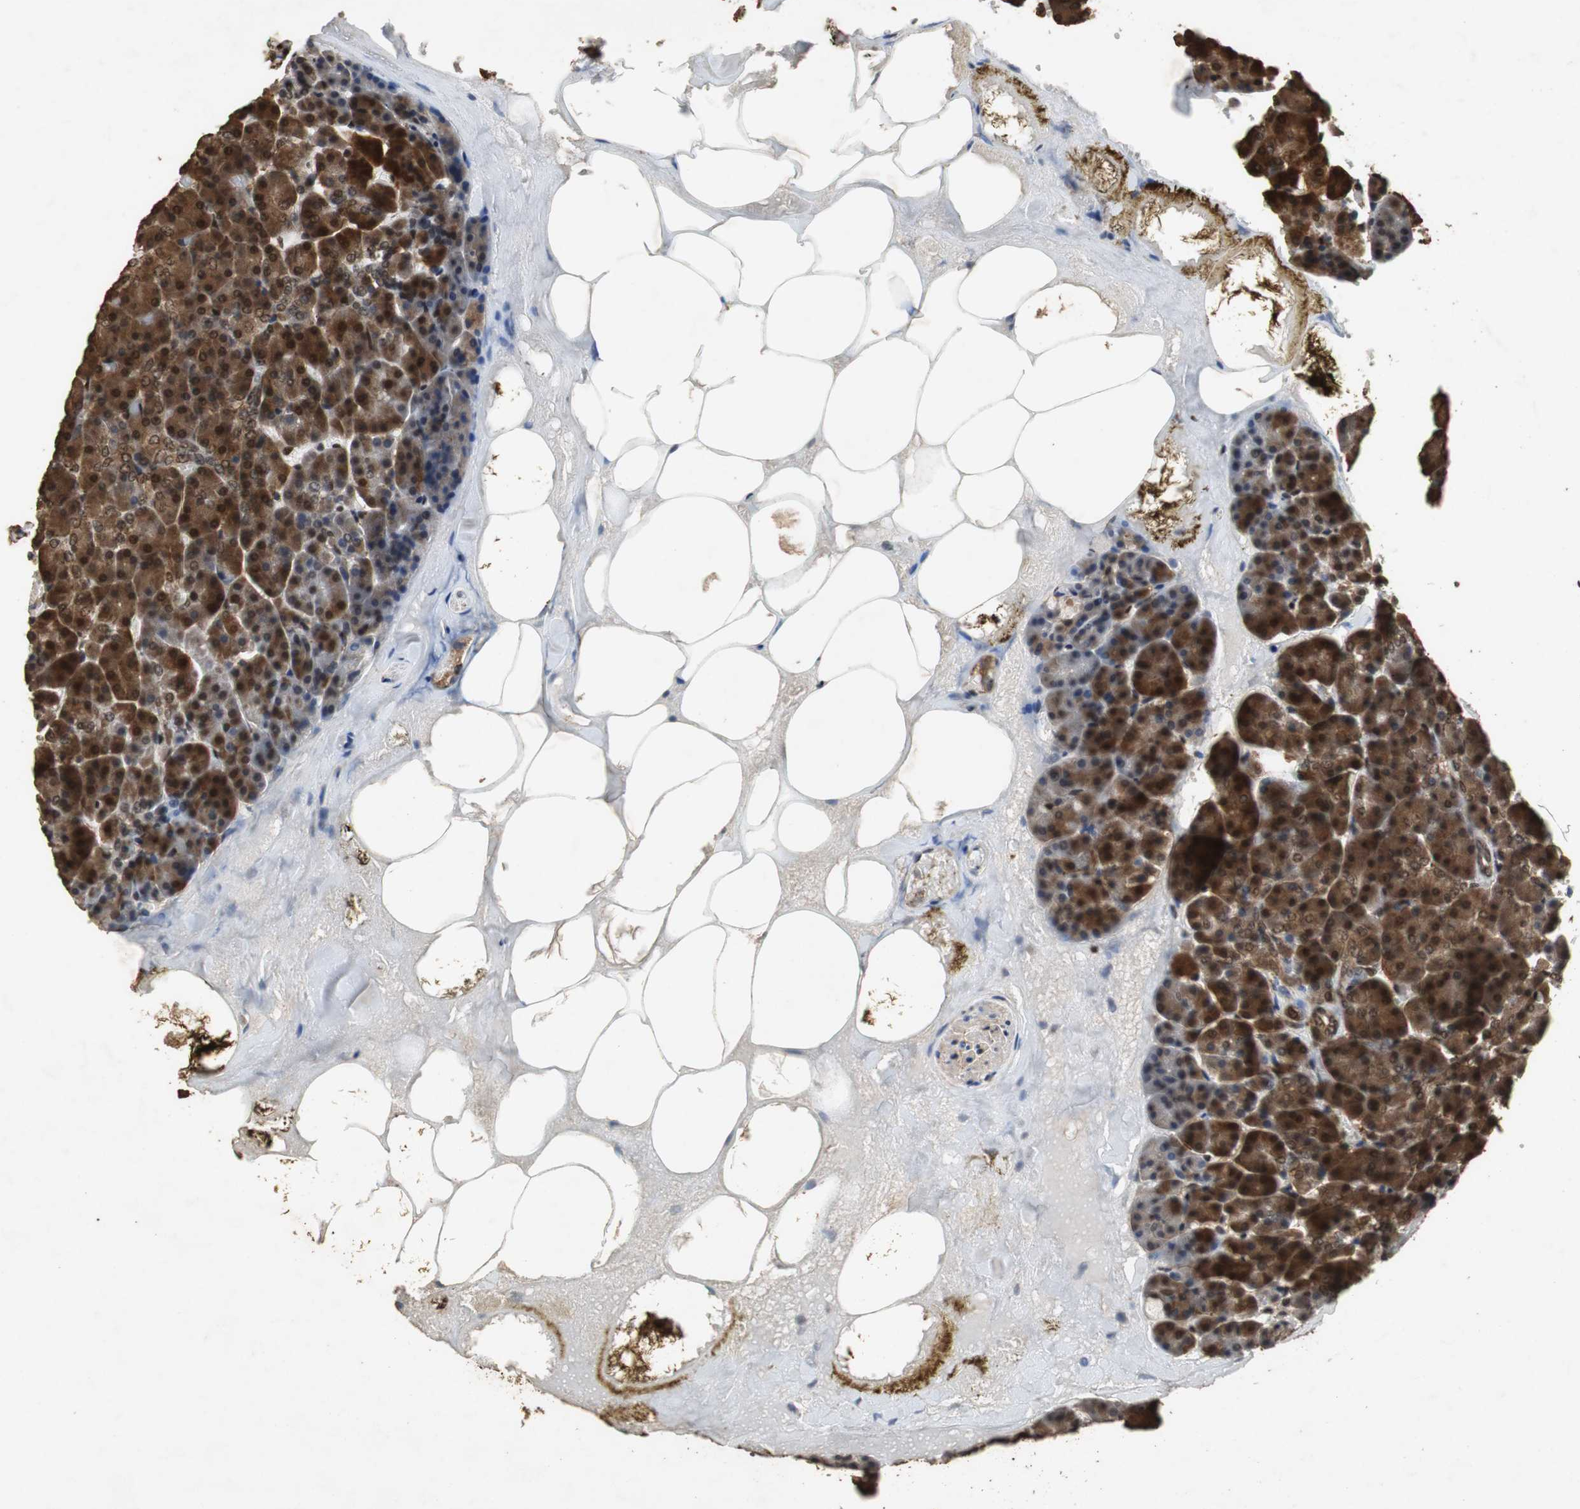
{"staining": {"intensity": "strong", "quantity": ">75%", "location": "cytoplasmic/membranous,nuclear"}, "tissue": "pancreas", "cell_type": "Exocrine glandular cells", "image_type": "normal", "snomed": [{"axis": "morphology", "description": "Normal tissue, NOS"}, {"axis": "topography", "description": "Pancreas"}], "caption": "Immunohistochemical staining of normal human pancreas reveals high levels of strong cytoplasmic/membranous,nuclear staining in approximately >75% of exocrine glandular cells. The staining was performed using DAB, with brown indicating positive protein expression. Nuclei are stained blue with hematoxylin.", "gene": "ZNF18", "patient": {"sex": "female", "age": 35}}